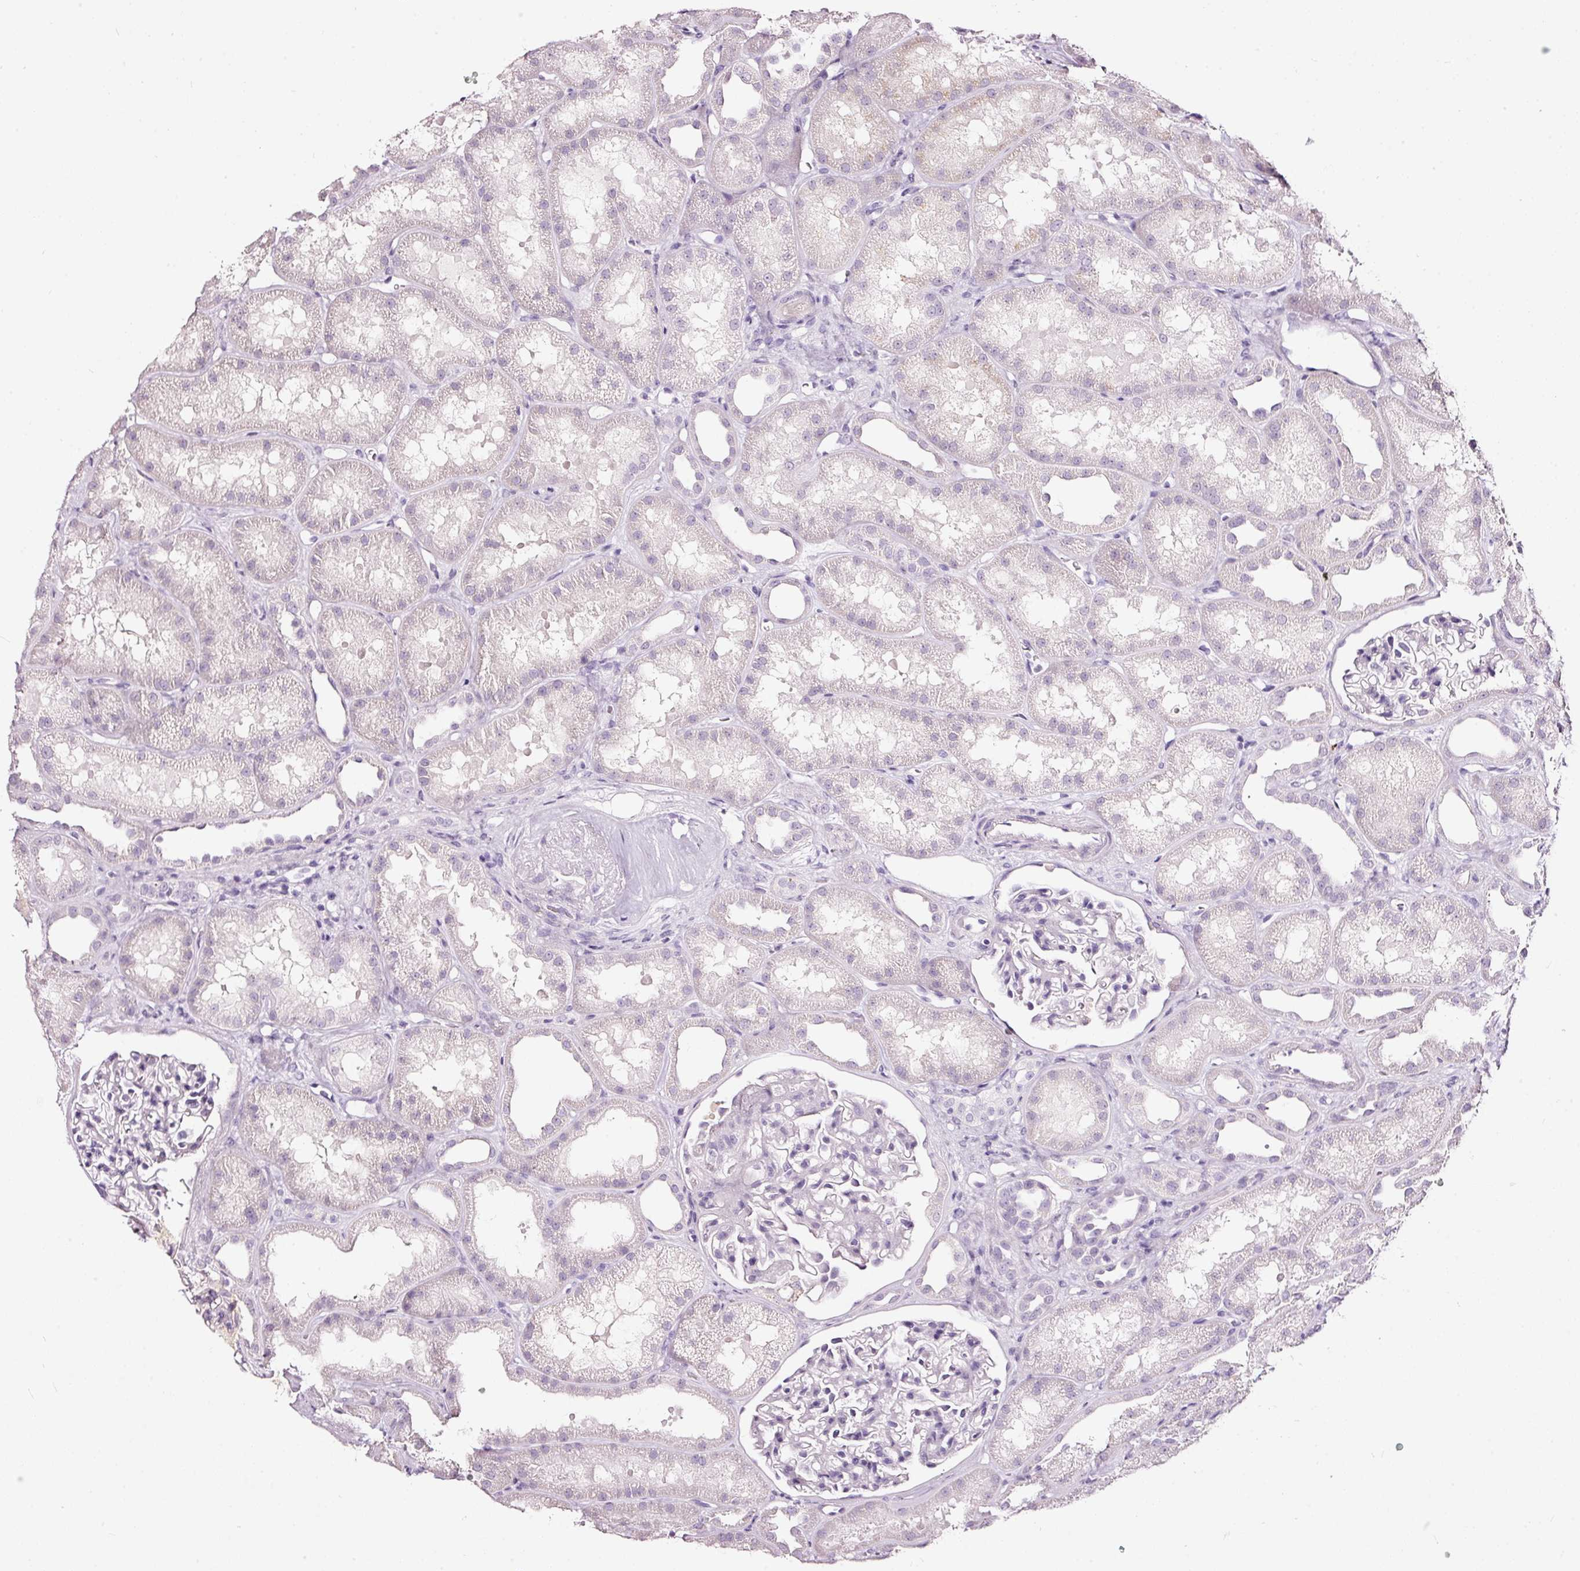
{"staining": {"intensity": "negative", "quantity": "none", "location": "none"}, "tissue": "kidney", "cell_type": "Cells in glomeruli", "image_type": "normal", "snomed": [{"axis": "morphology", "description": "Normal tissue, NOS"}, {"axis": "topography", "description": "Kidney"}], "caption": "A high-resolution micrograph shows immunohistochemistry staining of unremarkable kidney, which shows no significant positivity in cells in glomeruli. (Brightfield microscopy of DAB (3,3'-diaminobenzidine) IHC at high magnification).", "gene": "LAMP3", "patient": {"sex": "male", "age": 61}}